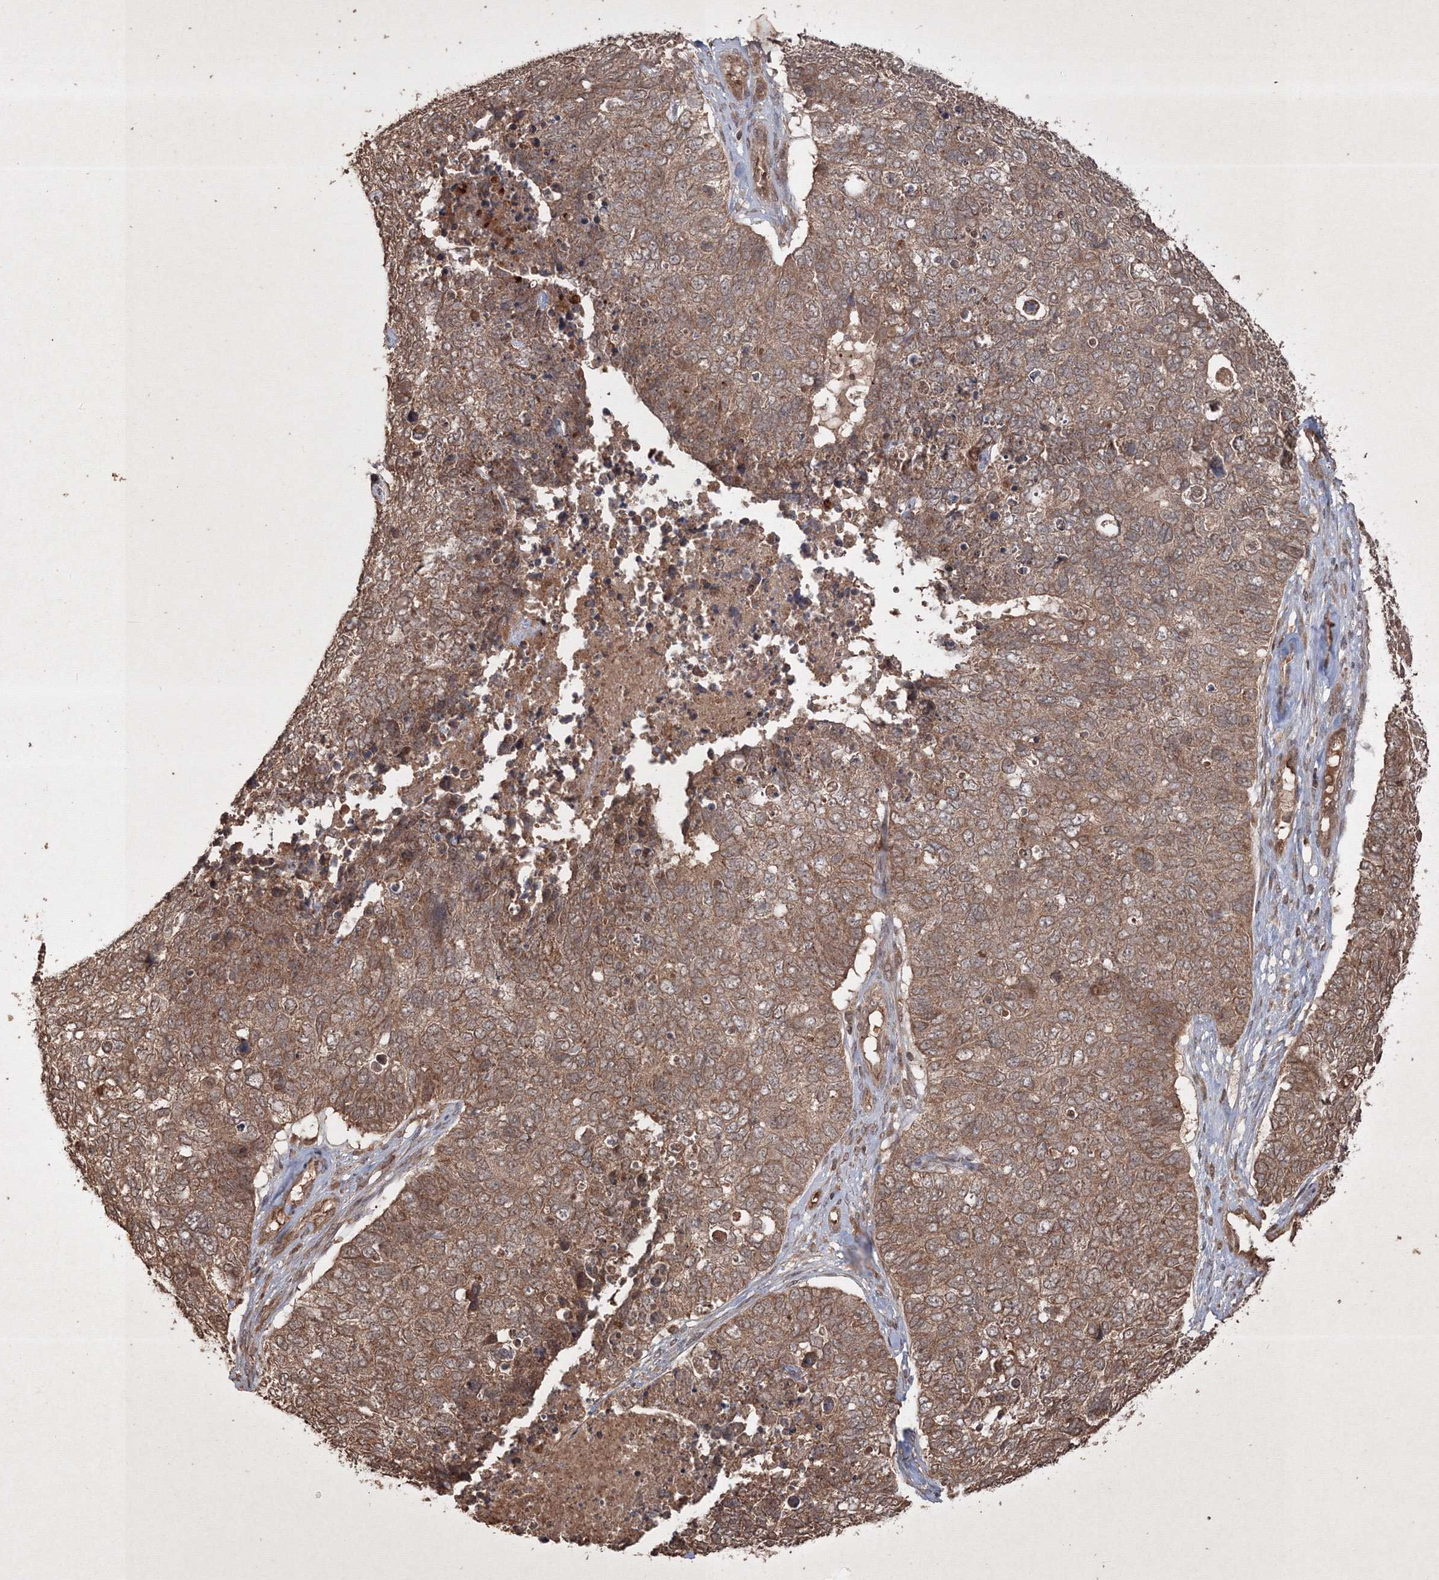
{"staining": {"intensity": "moderate", "quantity": ">75%", "location": "cytoplasmic/membranous"}, "tissue": "cervical cancer", "cell_type": "Tumor cells", "image_type": "cancer", "snomed": [{"axis": "morphology", "description": "Squamous cell carcinoma, NOS"}, {"axis": "topography", "description": "Cervix"}], "caption": "The immunohistochemical stain highlights moderate cytoplasmic/membranous staining in tumor cells of squamous cell carcinoma (cervical) tissue.", "gene": "PELI3", "patient": {"sex": "female", "age": 63}}